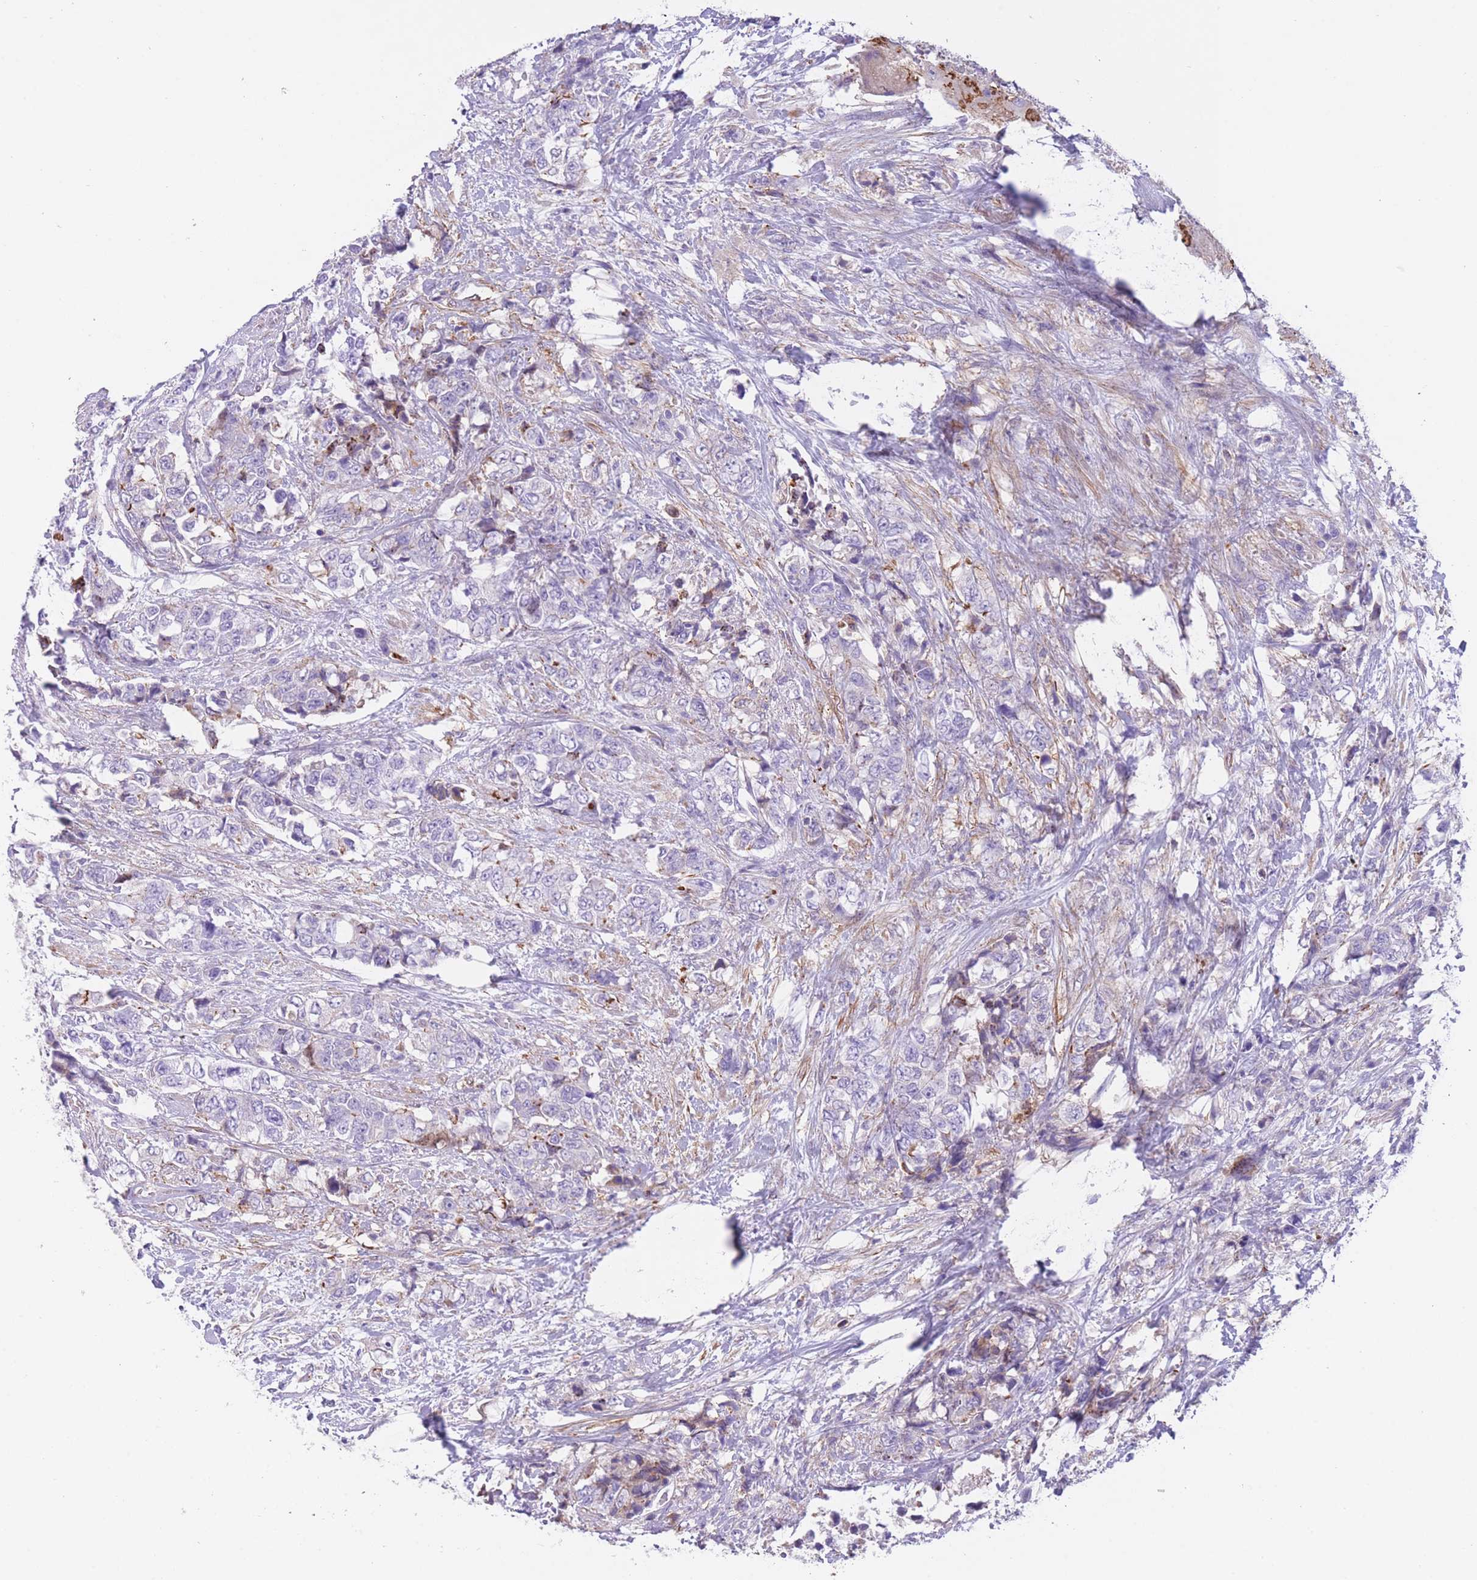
{"staining": {"intensity": "negative", "quantity": "none", "location": "none"}, "tissue": "urothelial cancer", "cell_type": "Tumor cells", "image_type": "cancer", "snomed": [{"axis": "morphology", "description": "Urothelial carcinoma, High grade"}, {"axis": "topography", "description": "Urinary bladder"}], "caption": "The histopathology image reveals no staining of tumor cells in urothelial cancer. (Immunohistochemistry (ihc), brightfield microscopy, high magnification).", "gene": "LDB3", "patient": {"sex": "female", "age": 78}}